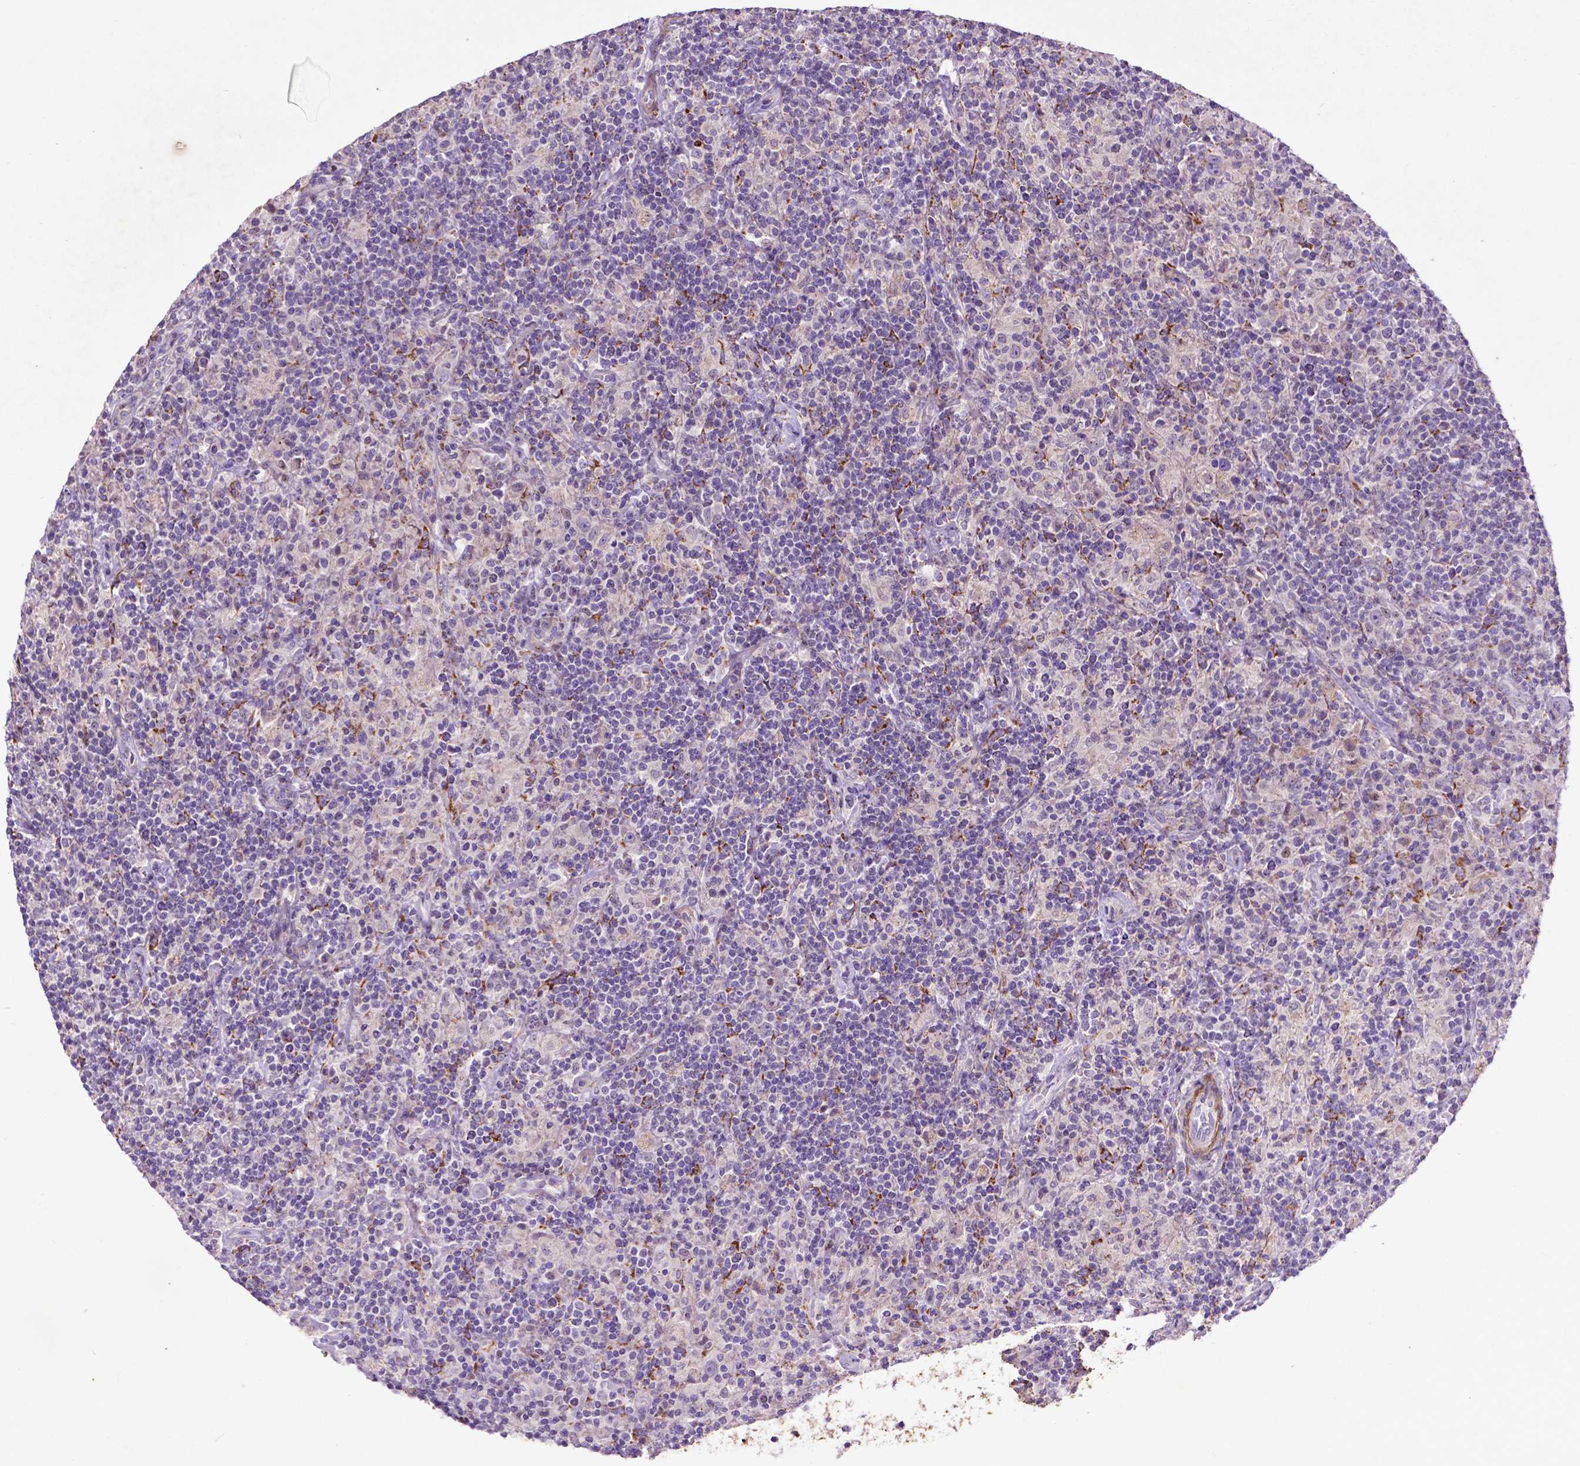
{"staining": {"intensity": "negative", "quantity": "none", "location": "none"}, "tissue": "lymphoma", "cell_type": "Tumor cells", "image_type": "cancer", "snomed": [{"axis": "morphology", "description": "Hodgkin's disease, NOS"}, {"axis": "topography", "description": "Lymph node"}], "caption": "High magnification brightfield microscopy of Hodgkin's disease stained with DAB (3,3'-diaminobenzidine) (brown) and counterstained with hematoxylin (blue): tumor cells show no significant staining.", "gene": "THEGL", "patient": {"sex": "male", "age": 70}}